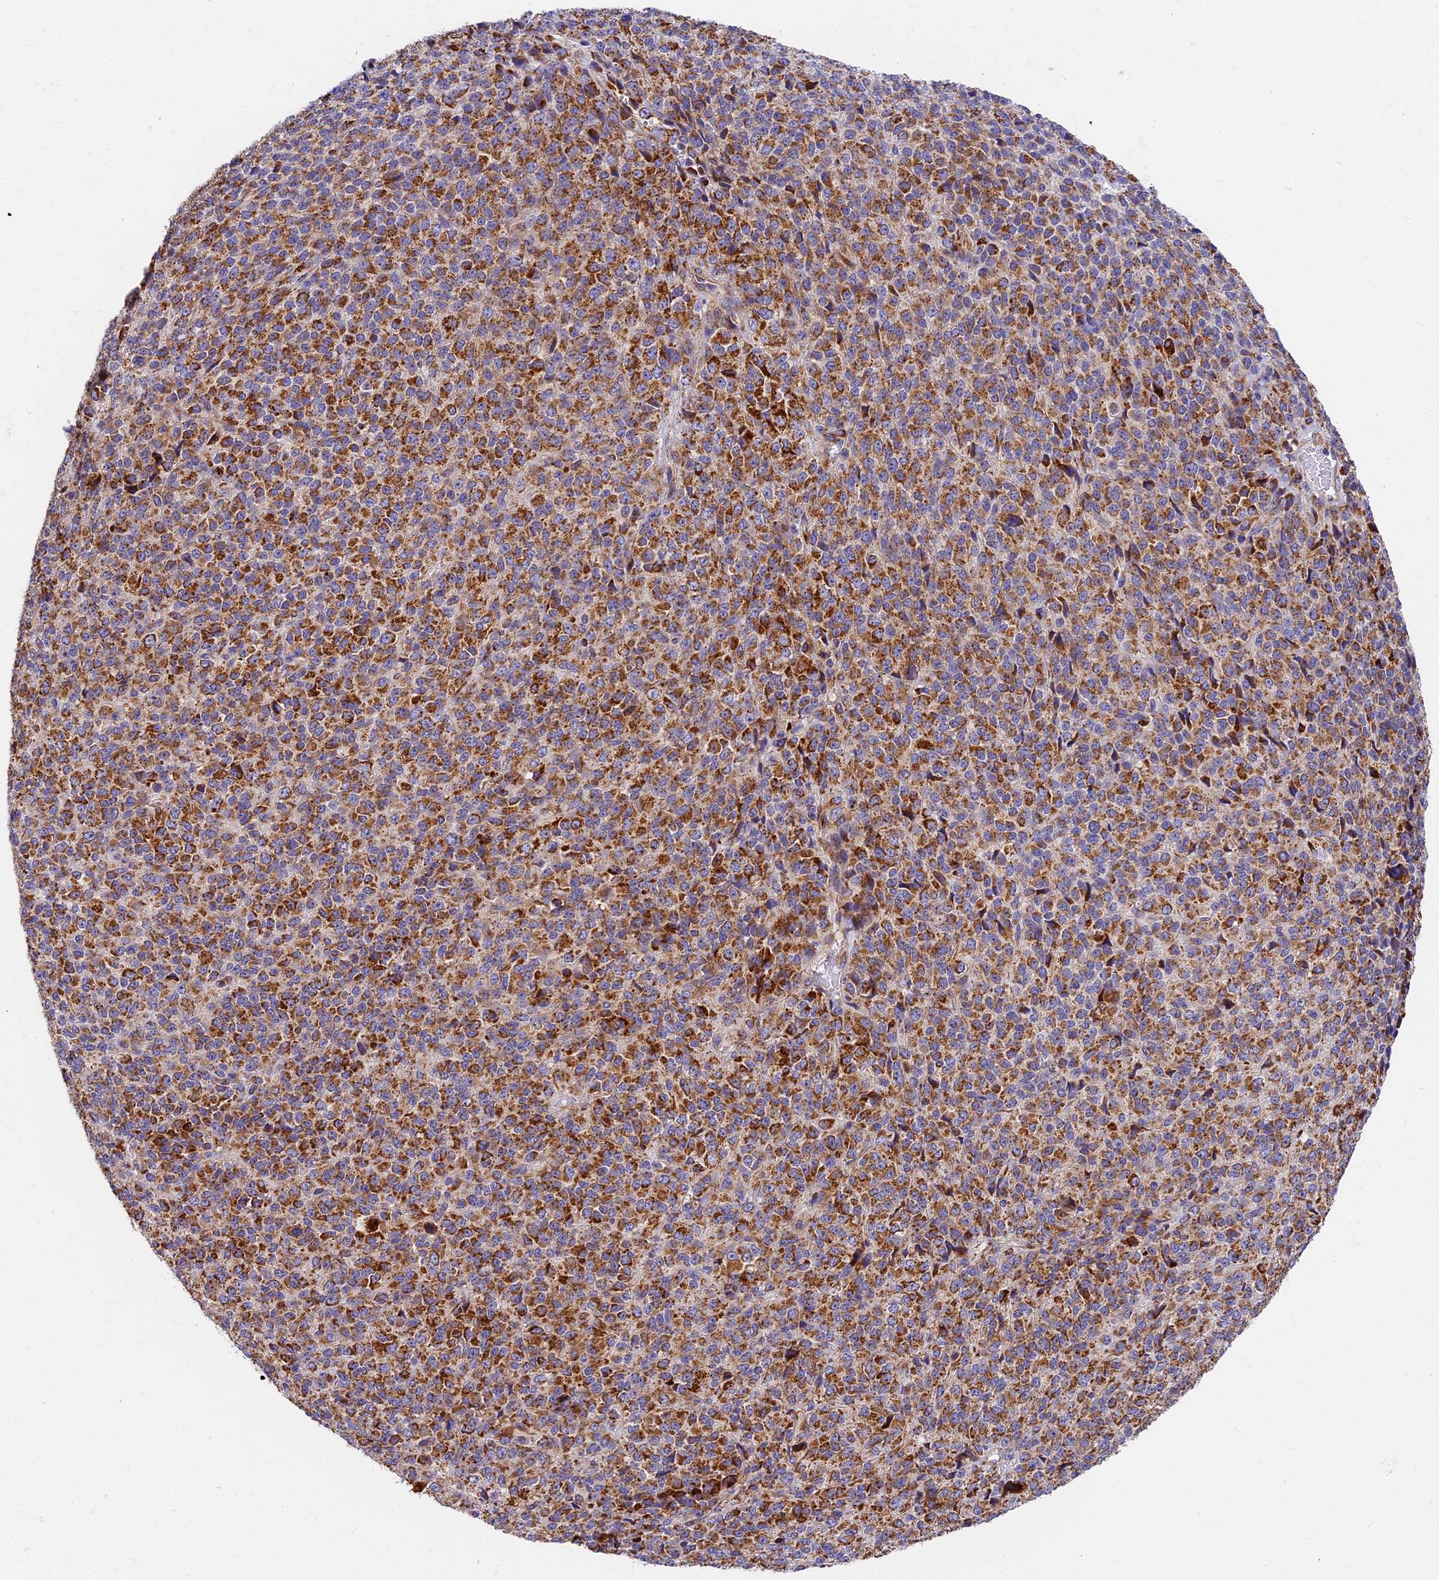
{"staining": {"intensity": "strong", "quantity": ">75%", "location": "cytoplasmic/membranous"}, "tissue": "melanoma", "cell_type": "Tumor cells", "image_type": "cancer", "snomed": [{"axis": "morphology", "description": "Malignant melanoma, Metastatic site"}, {"axis": "topography", "description": "Brain"}], "caption": "Strong cytoplasmic/membranous expression is seen in approximately >75% of tumor cells in melanoma.", "gene": "MRAS", "patient": {"sex": "female", "age": 56}}